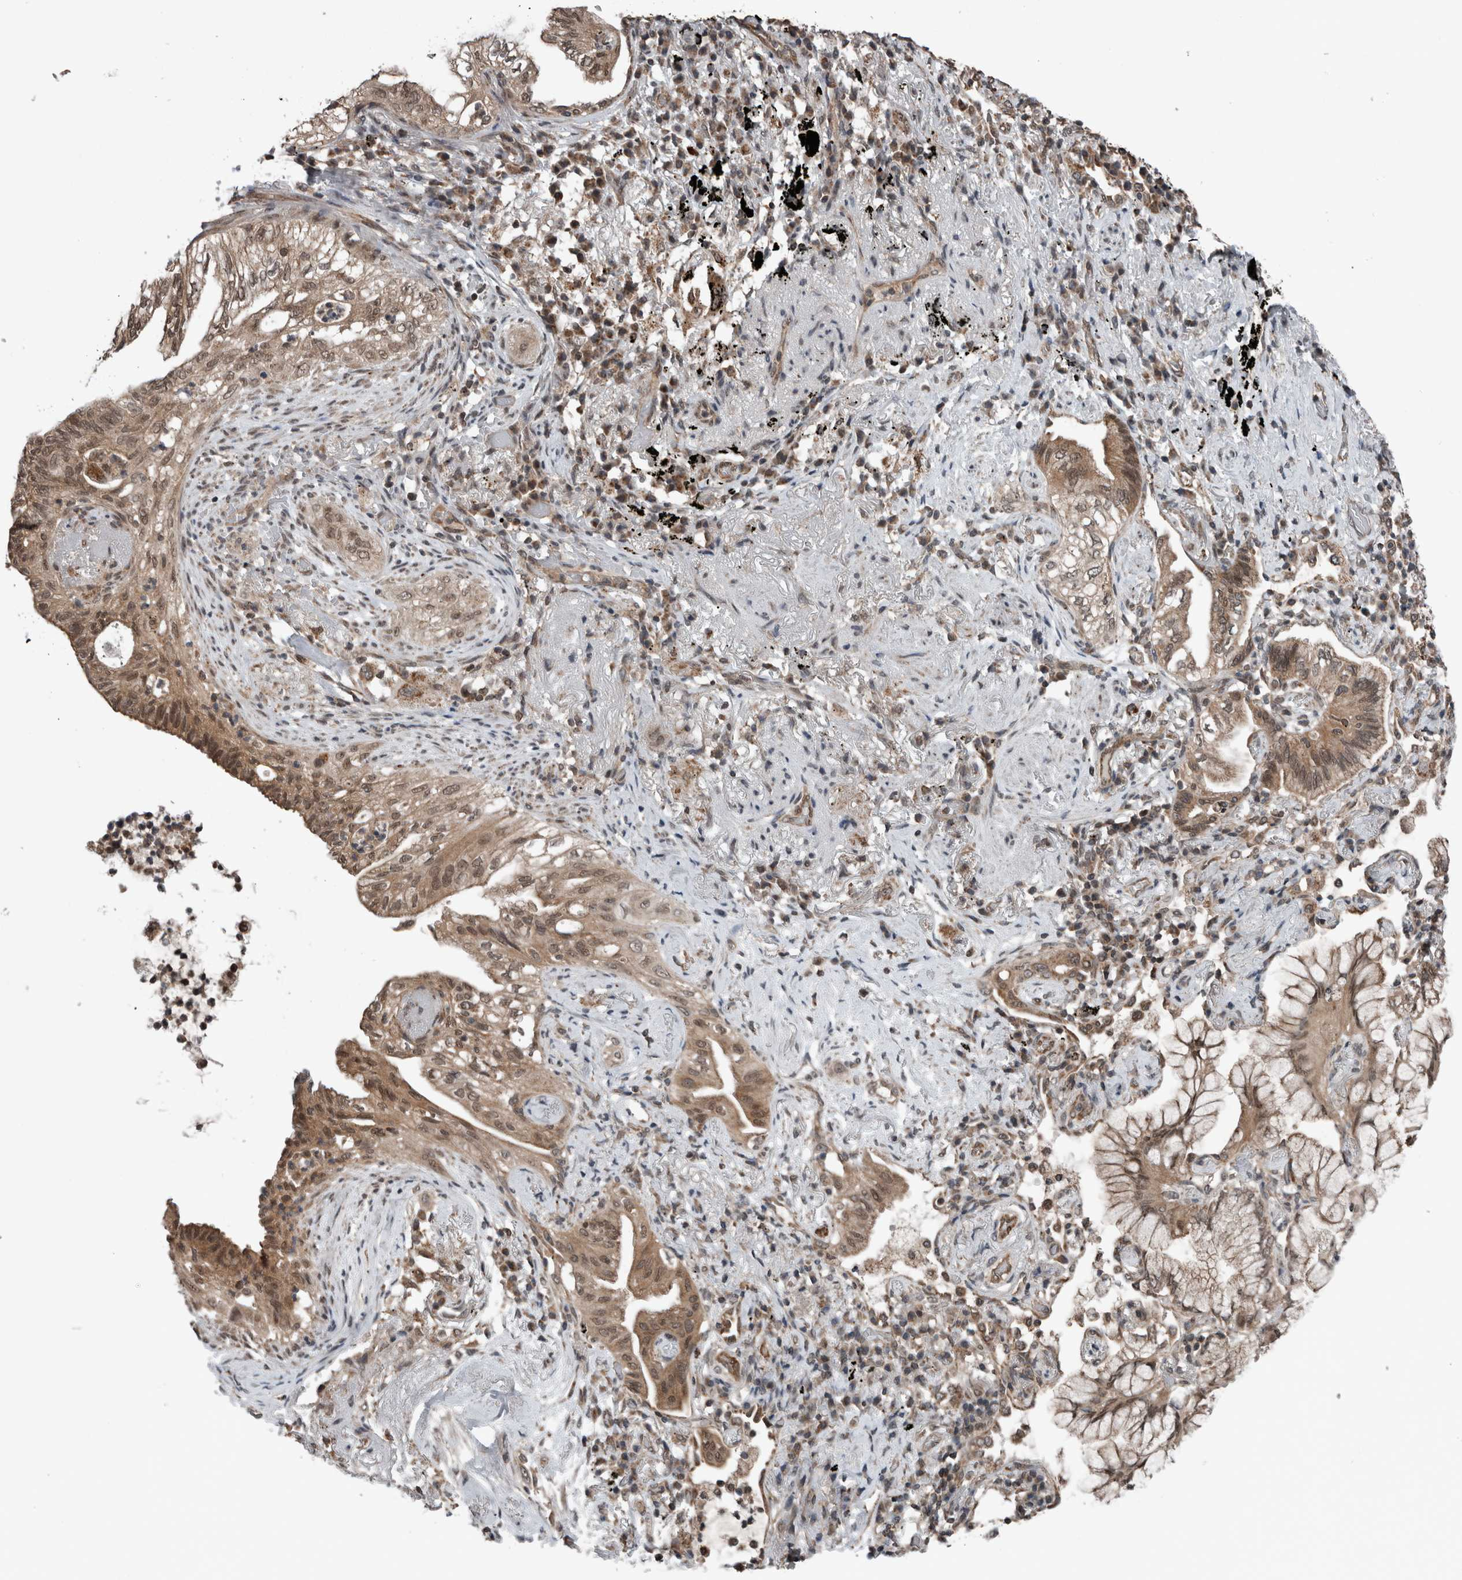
{"staining": {"intensity": "moderate", "quantity": ">75%", "location": "cytoplasmic/membranous,nuclear"}, "tissue": "lung cancer", "cell_type": "Tumor cells", "image_type": "cancer", "snomed": [{"axis": "morphology", "description": "Adenocarcinoma, NOS"}, {"axis": "topography", "description": "Lung"}], "caption": "Tumor cells display moderate cytoplasmic/membranous and nuclear positivity in about >75% of cells in lung cancer (adenocarcinoma). (DAB (3,3'-diaminobenzidine) = brown stain, brightfield microscopy at high magnification).", "gene": "ENY2", "patient": {"sex": "female", "age": 70}}